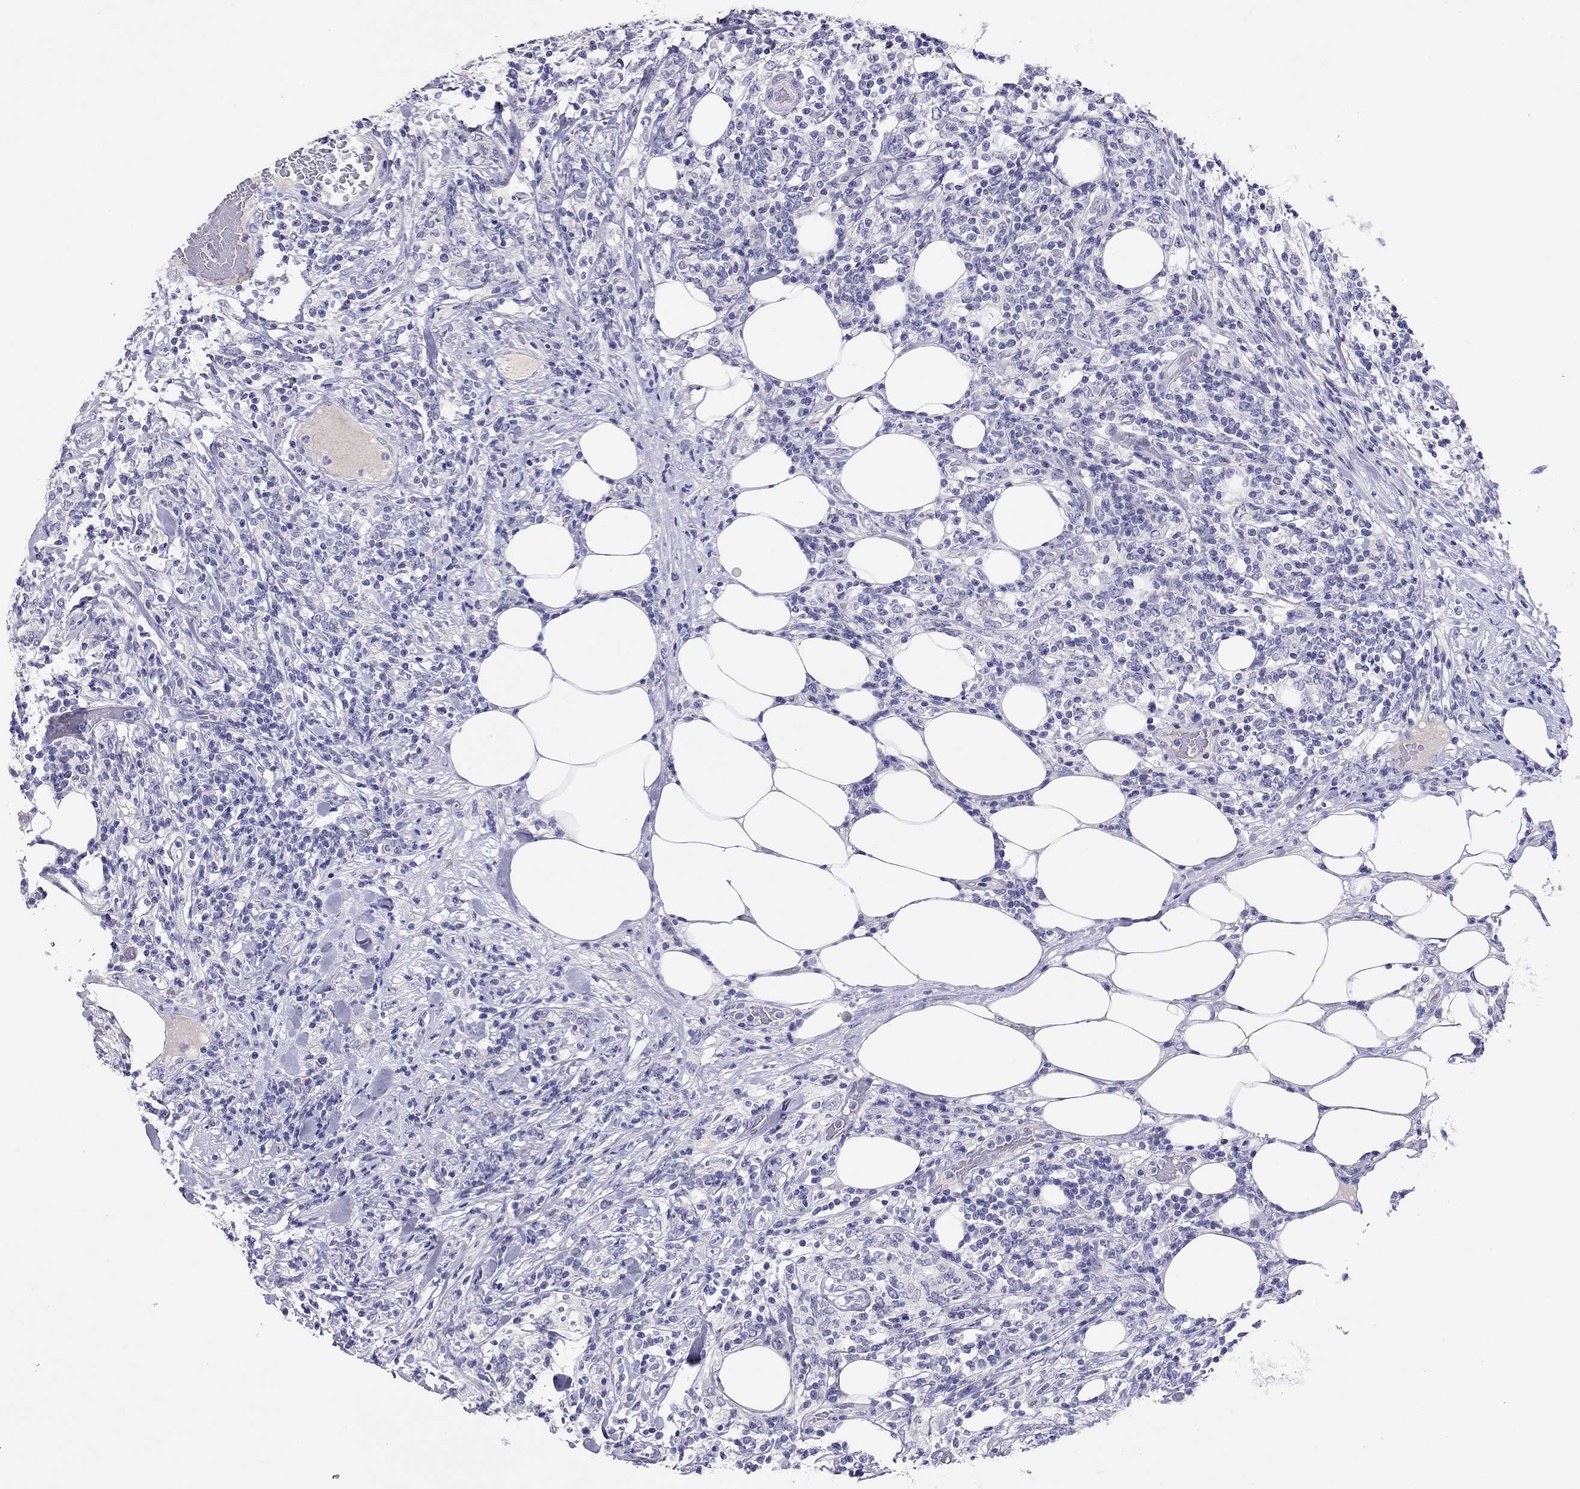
{"staining": {"intensity": "negative", "quantity": "none", "location": "none"}, "tissue": "lymphoma", "cell_type": "Tumor cells", "image_type": "cancer", "snomed": [{"axis": "morphology", "description": "Malignant lymphoma, non-Hodgkin's type, High grade"}, {"axis": "topography", "description": "Lymph node"}], "caption": "Tumor cells show no significant expression in lymphoma.", "gene": "CAPNS2", "patient": {"sex": "female", "age": 84}}